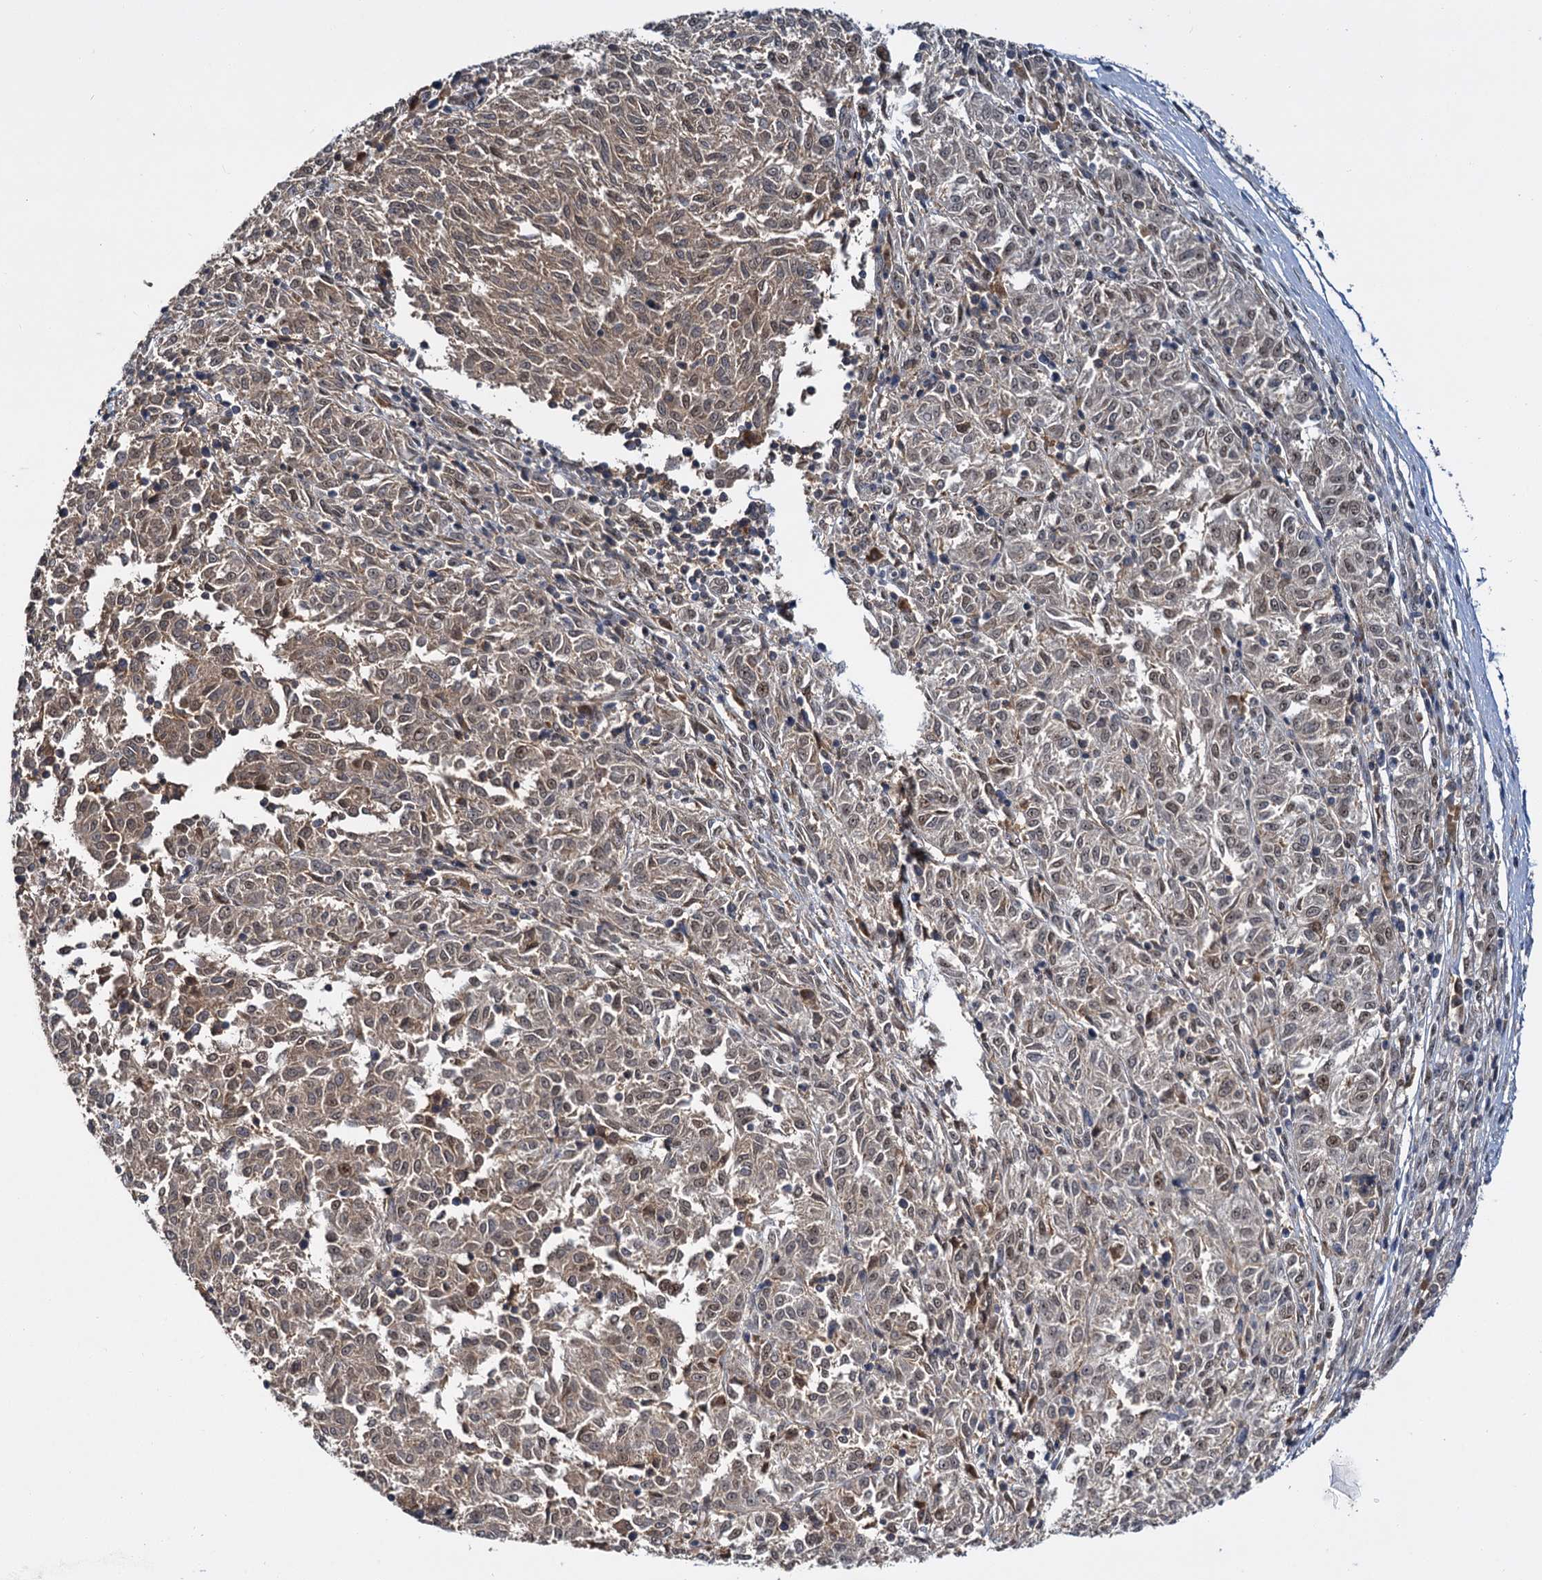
{"staining": {"intensity": "moderate", "quantity": "25%-75%", "location": "cytoplasmic/membranous,nuclear"}, "tissue": "melanoma", "cell_type": "Tumor cells", "image_type": "cancer", "snomed": [{"axis": "morphology", "description": "Malignant melanoma, NOS"}, {"axis": "topography", "description": "Skin"}], "caption": "This is an image of immunohistochemistry (IHC) staining of malignant melanoma, which shows moderate expression in the cytoplasmic/membranous and nuclear of tumor cells.", "gene": "MBD6", "patient": {"sex": "female", "age": 72}}